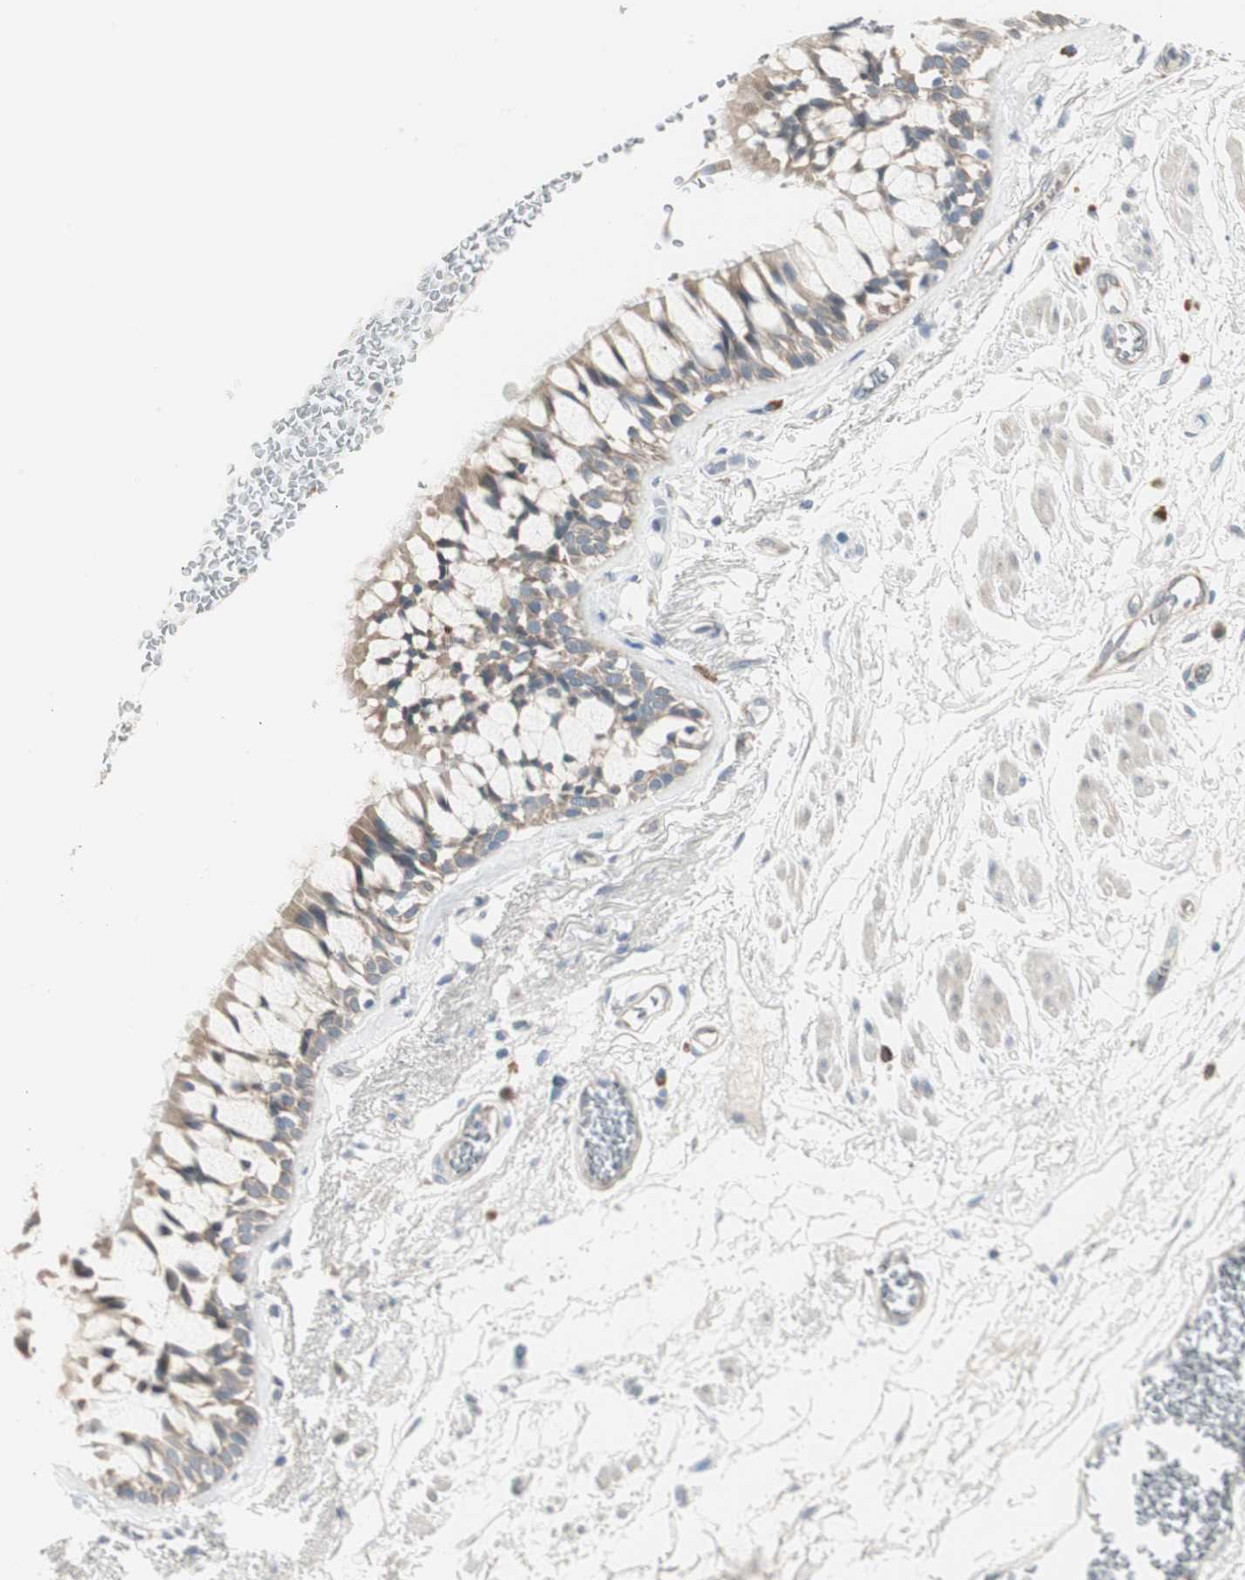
{"staining": {"intensity": "weak", "quantity": ">75%", "location": "cytoplasmic/membranous"}, "tissue": "bronchus", "cell_type": "Respiratory epithelial cells", "image_type": "normal", "snomed": [{"axis": "morphology", "description": "Normal tissue, NOS"}, {"axis": "topography", "description": "Bronchus"}], "caption": "The micrograph displays a brown stain indicating the presence of a protein in the cytoplasmic/membranous of respiratory epithelial cells in bronchus. (DAB IHC, brown staining for protein, blue staining for nuclei).", "gene": "SPINK4", "patient": {"sex": "male", "age": 66}}